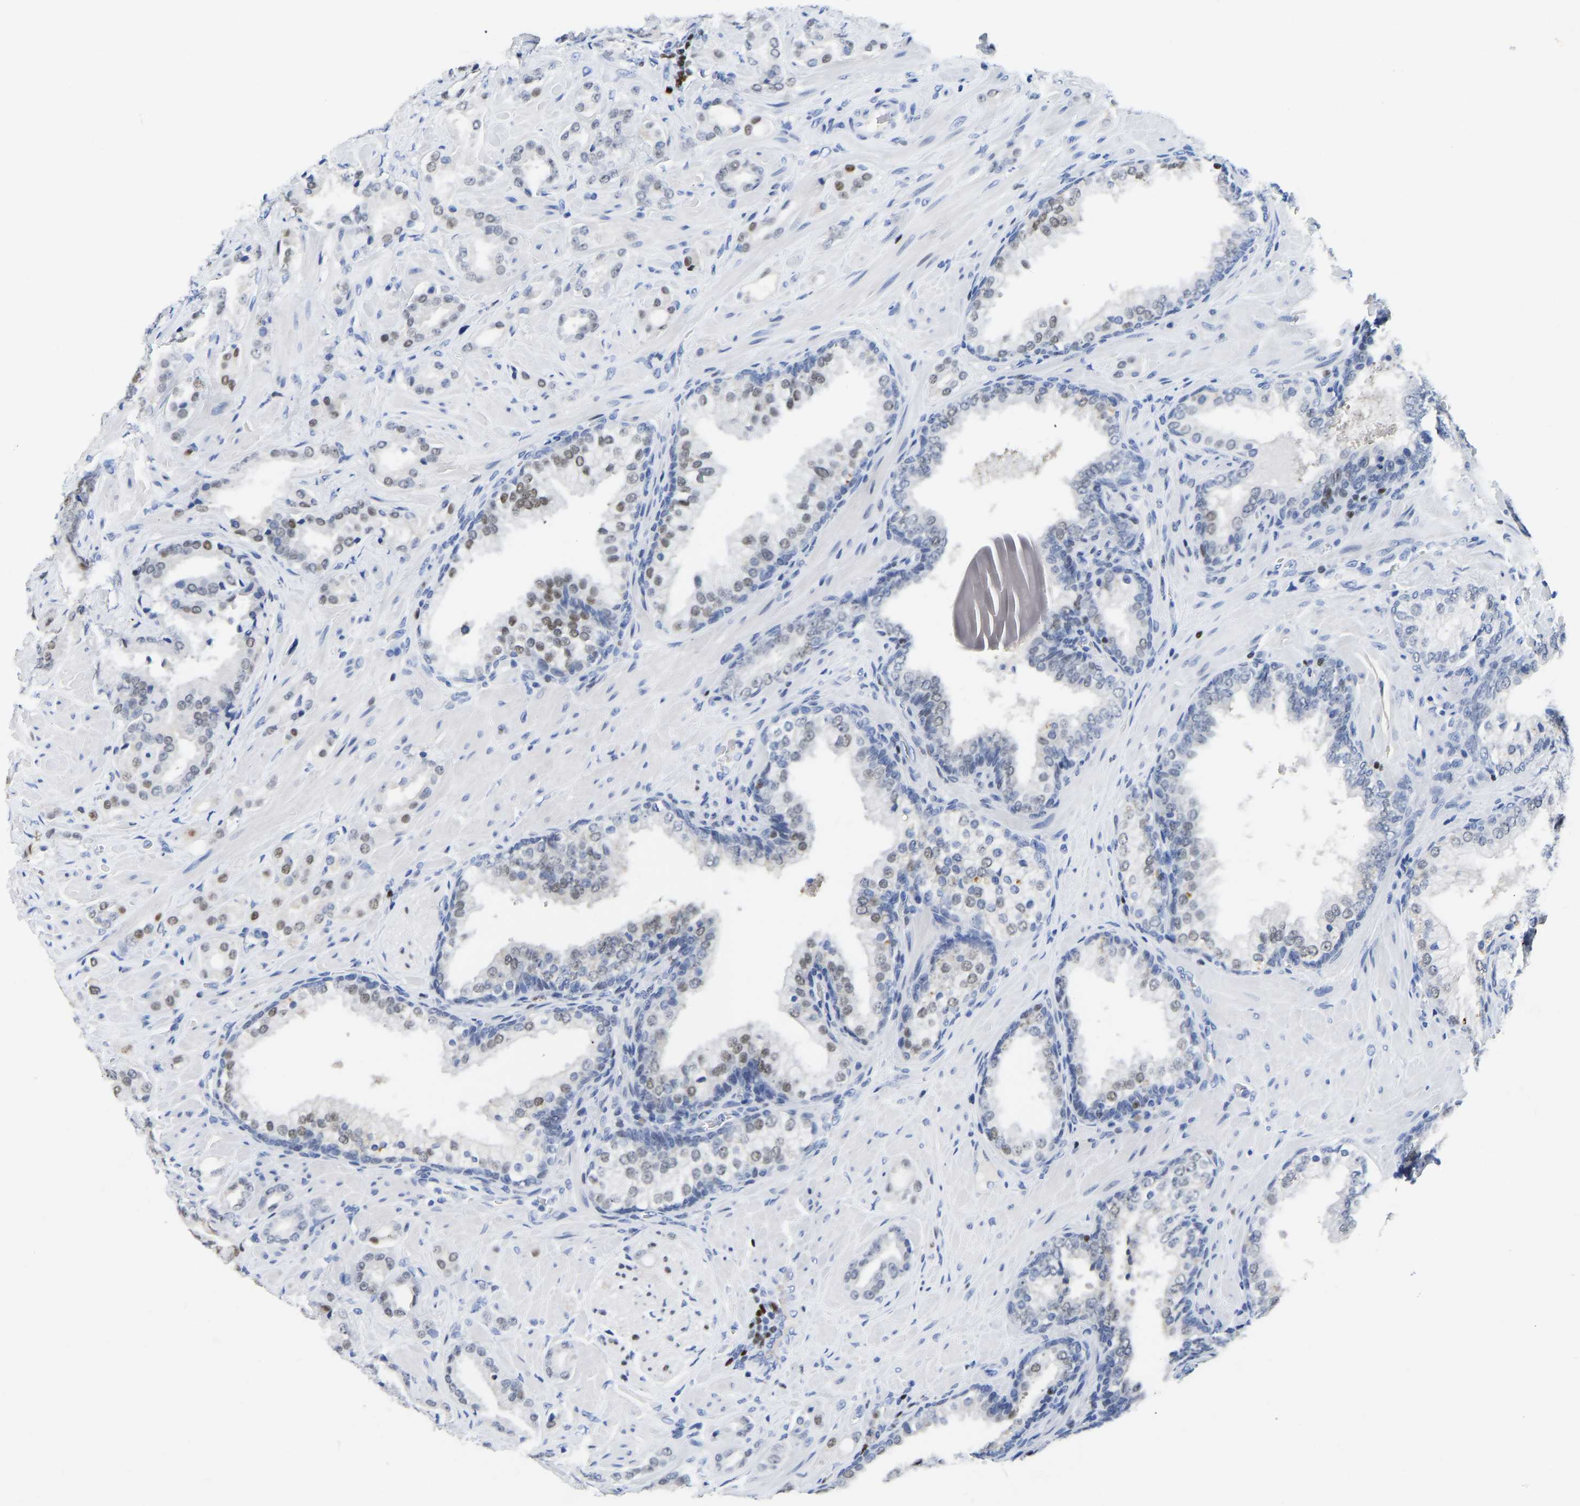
{"staining": {"intensity": "moderate", "quantity": "25%-75%", "location": "nuclear"}, "tissue": "prostate cancer", "cell_type": "Tumor cells", "image_type": "cancer", "snomed": [{"axis": "morphology", "description": "Adenocarcinoma, High grade"}, {"axis": "topography", "description": "Prostate"}], "caption": "Brown immunohistochemical staining in human high-grade adenocarcinoma (prostate) exhibits moderate nuclear staining in about 25%-75% of tumor cells.", "gene": "TCF7", "patient": {"sex": "male", "age": 64}}